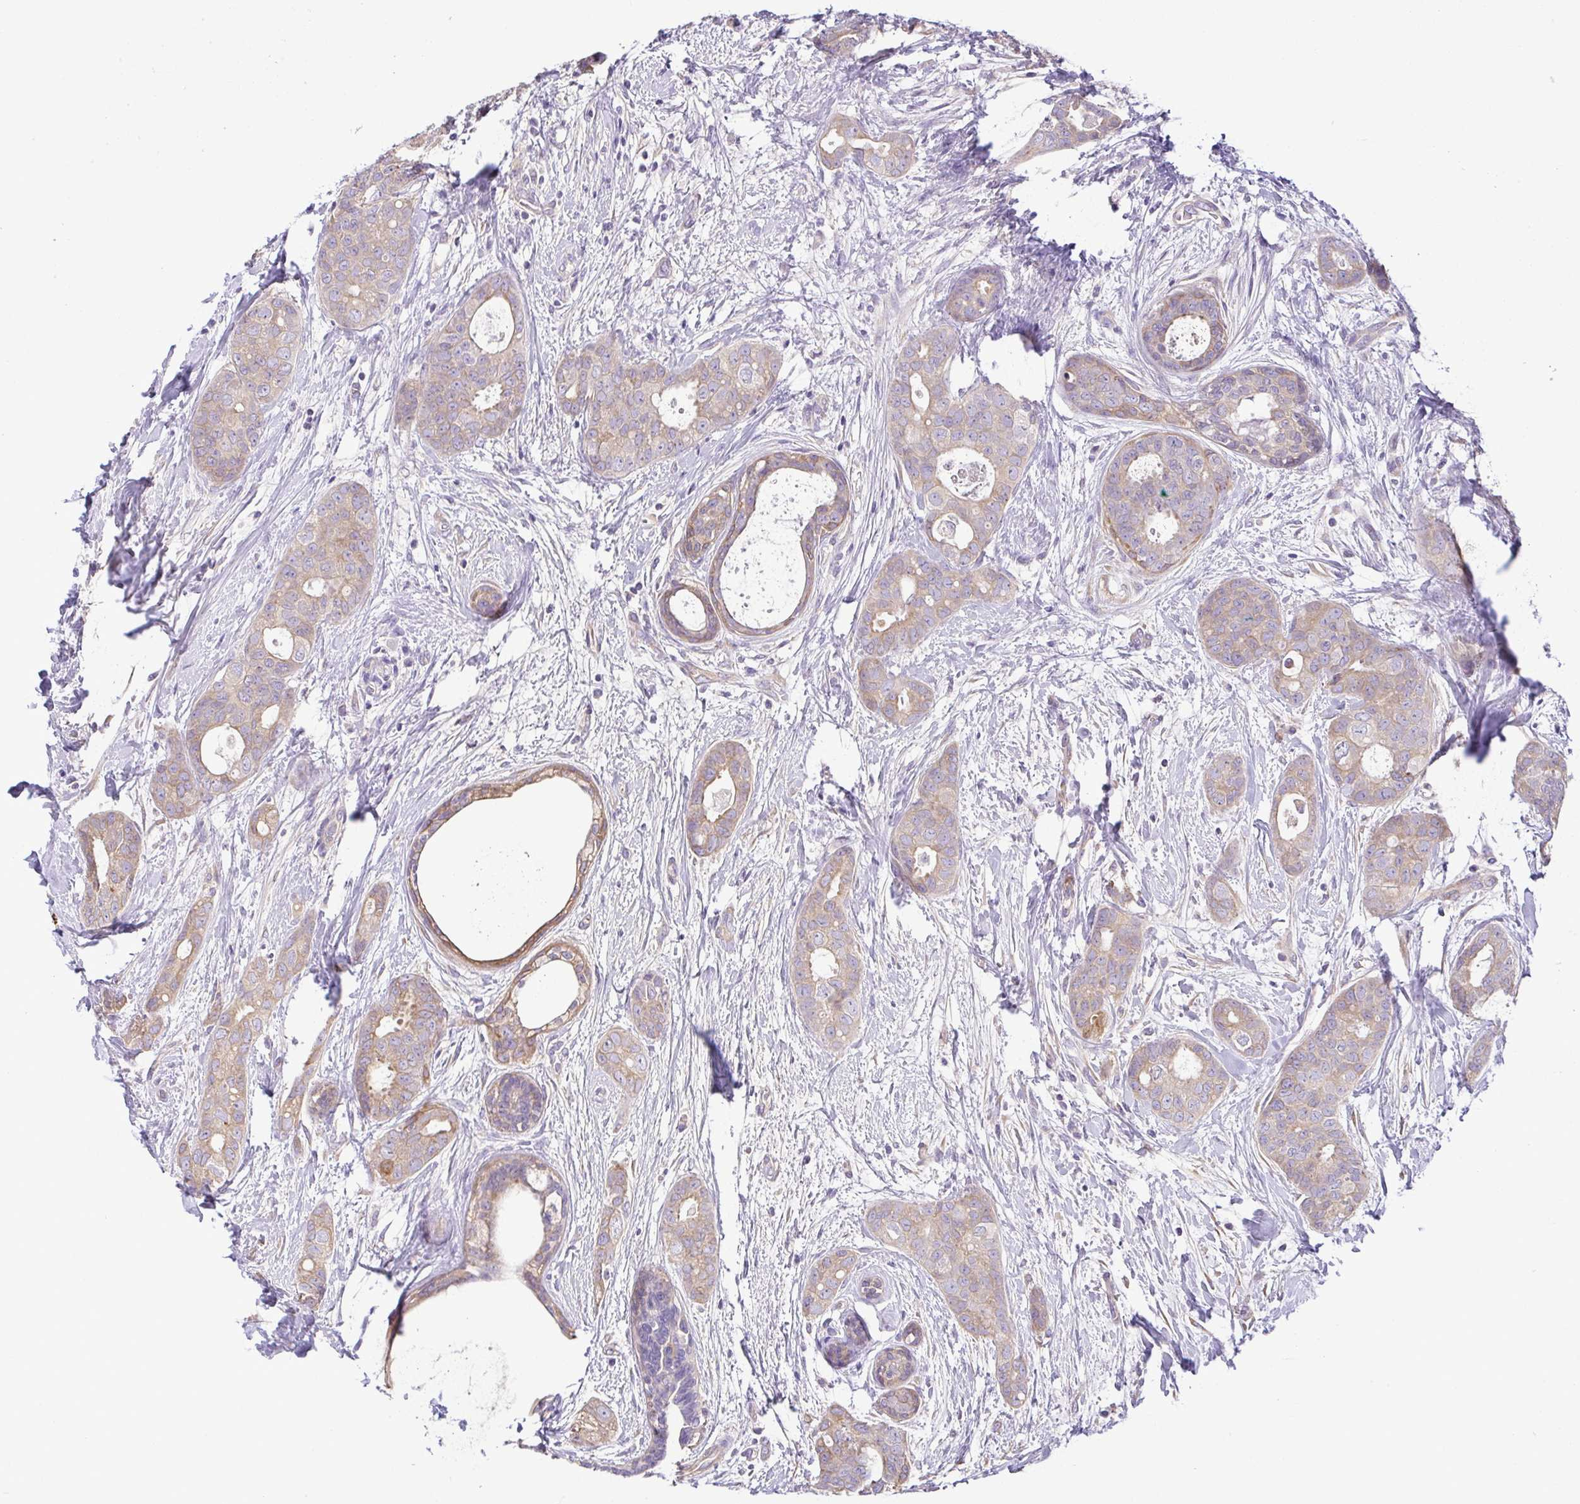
{"staining": {"intensity": "weak", "quantity": "25%-75%", "location": "cytoplasmic/membranous"}, "tissue": "breast cancer", "cell_type": "Tumor cells", "image_type": "cancer", "snomed": [{"axis": "morphology", "description": "Duct carcinoma"}, {"axis": "topography", "description": "Breast"}], "caption": "Immunohistochemistry (DAB (3,3'-diaminobenzidine)) staining of intraductal carcinoma (breast) exhibits weak cytoplasmic/membranous protein expression in about 25%-75% of tumor cells.", "gene": "MYL10", "patient": {"sex": "female", "age": 45}}